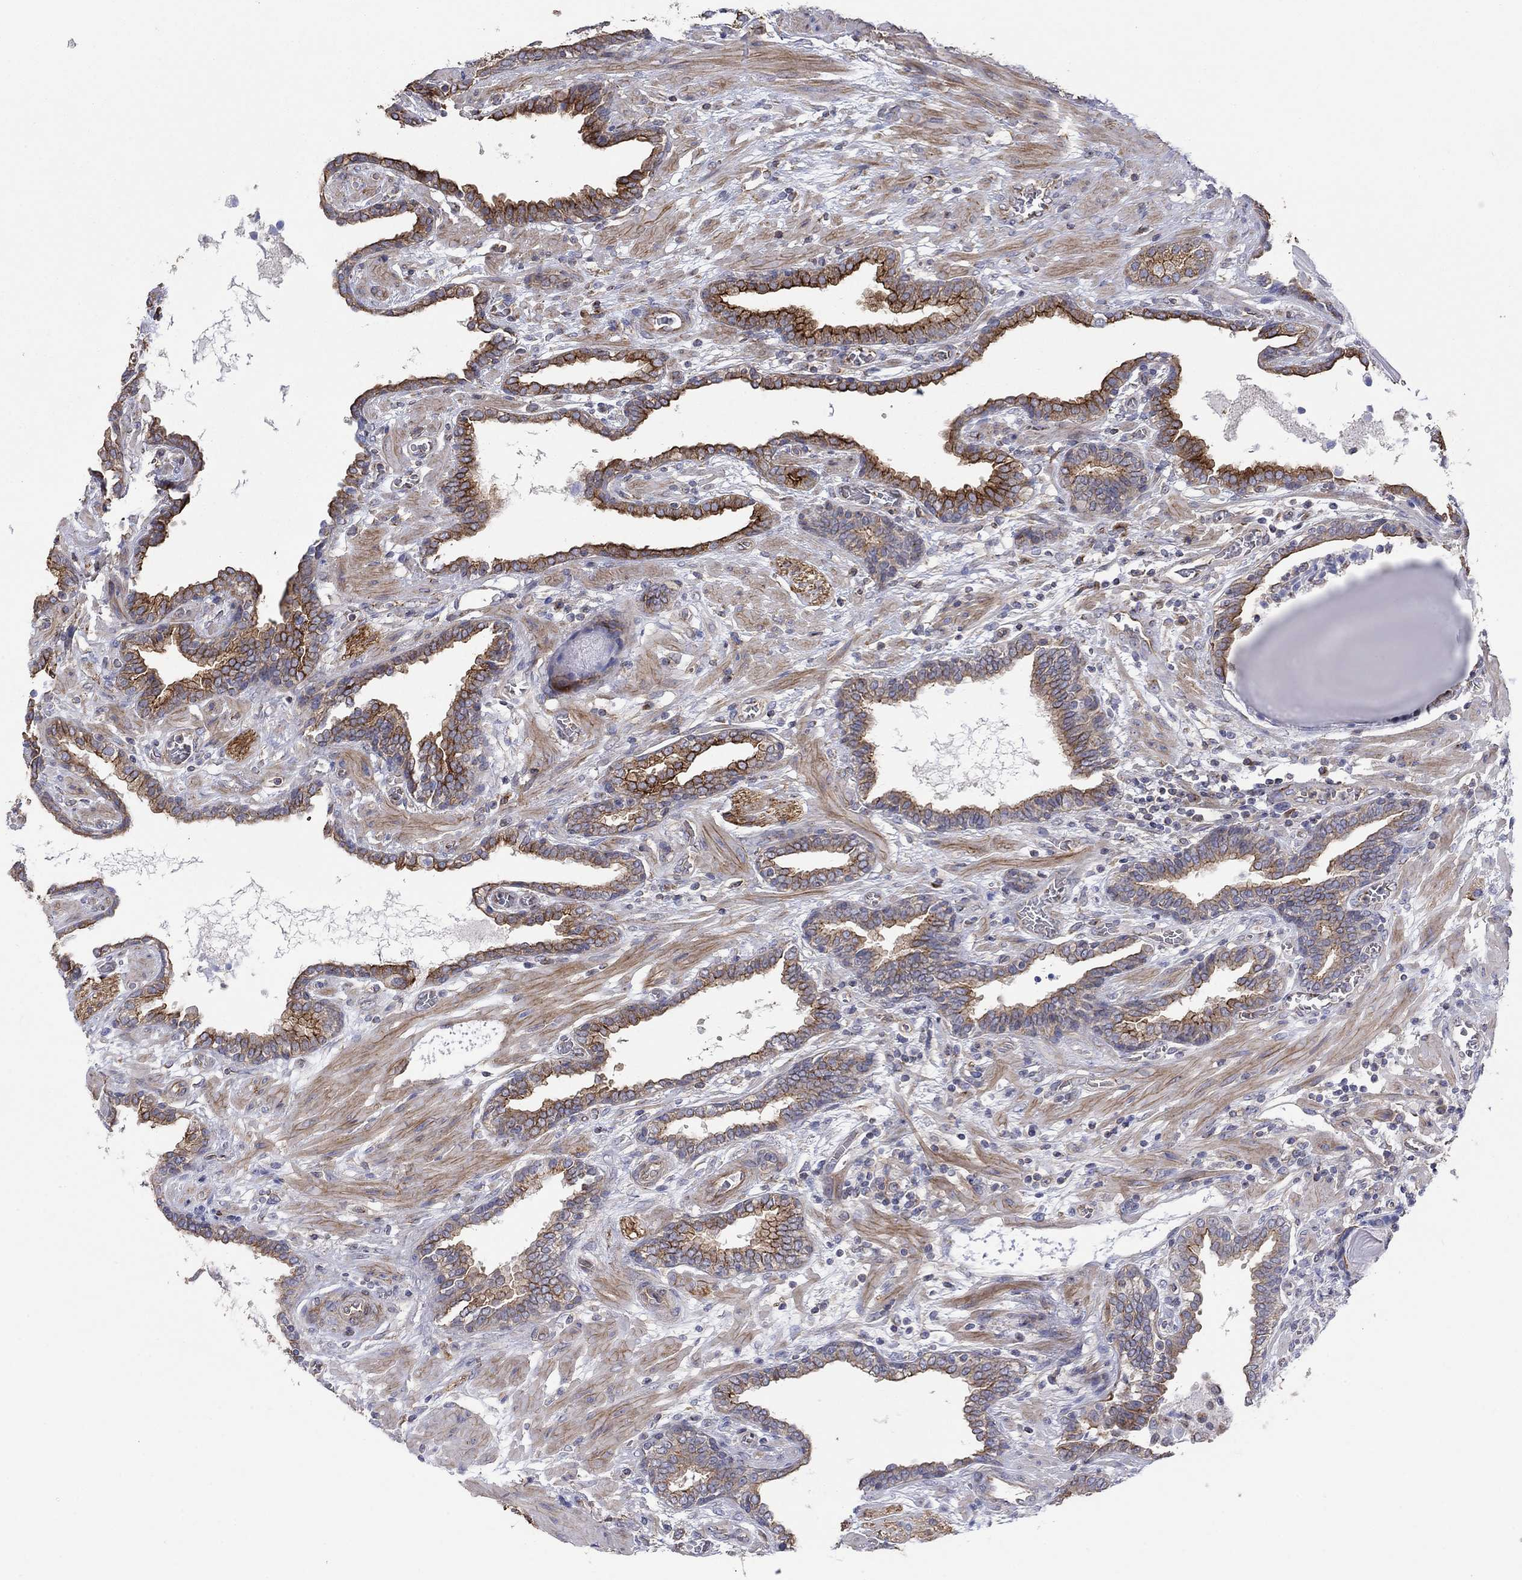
{"staining": {"intensity": "strong", "quantity": "<25%", "location": "cytoplasmic/membranous"}, "tissue": "prostate cancer", "cell_type": "Tumor cells", "image_type": "cancer", "snomed": [{"axis": "morphology", "description": "Adenocarcinoma, Low grade"}, {"axis": "topography", "description": "Prostate"}], "caption": "Adenocarcinoma (low-grade) (prostate) stained with a protein marker exhibits strong staining in tumor cells.", "gene": "TPRN", "patient": {"sex": "male", "age": 69}}